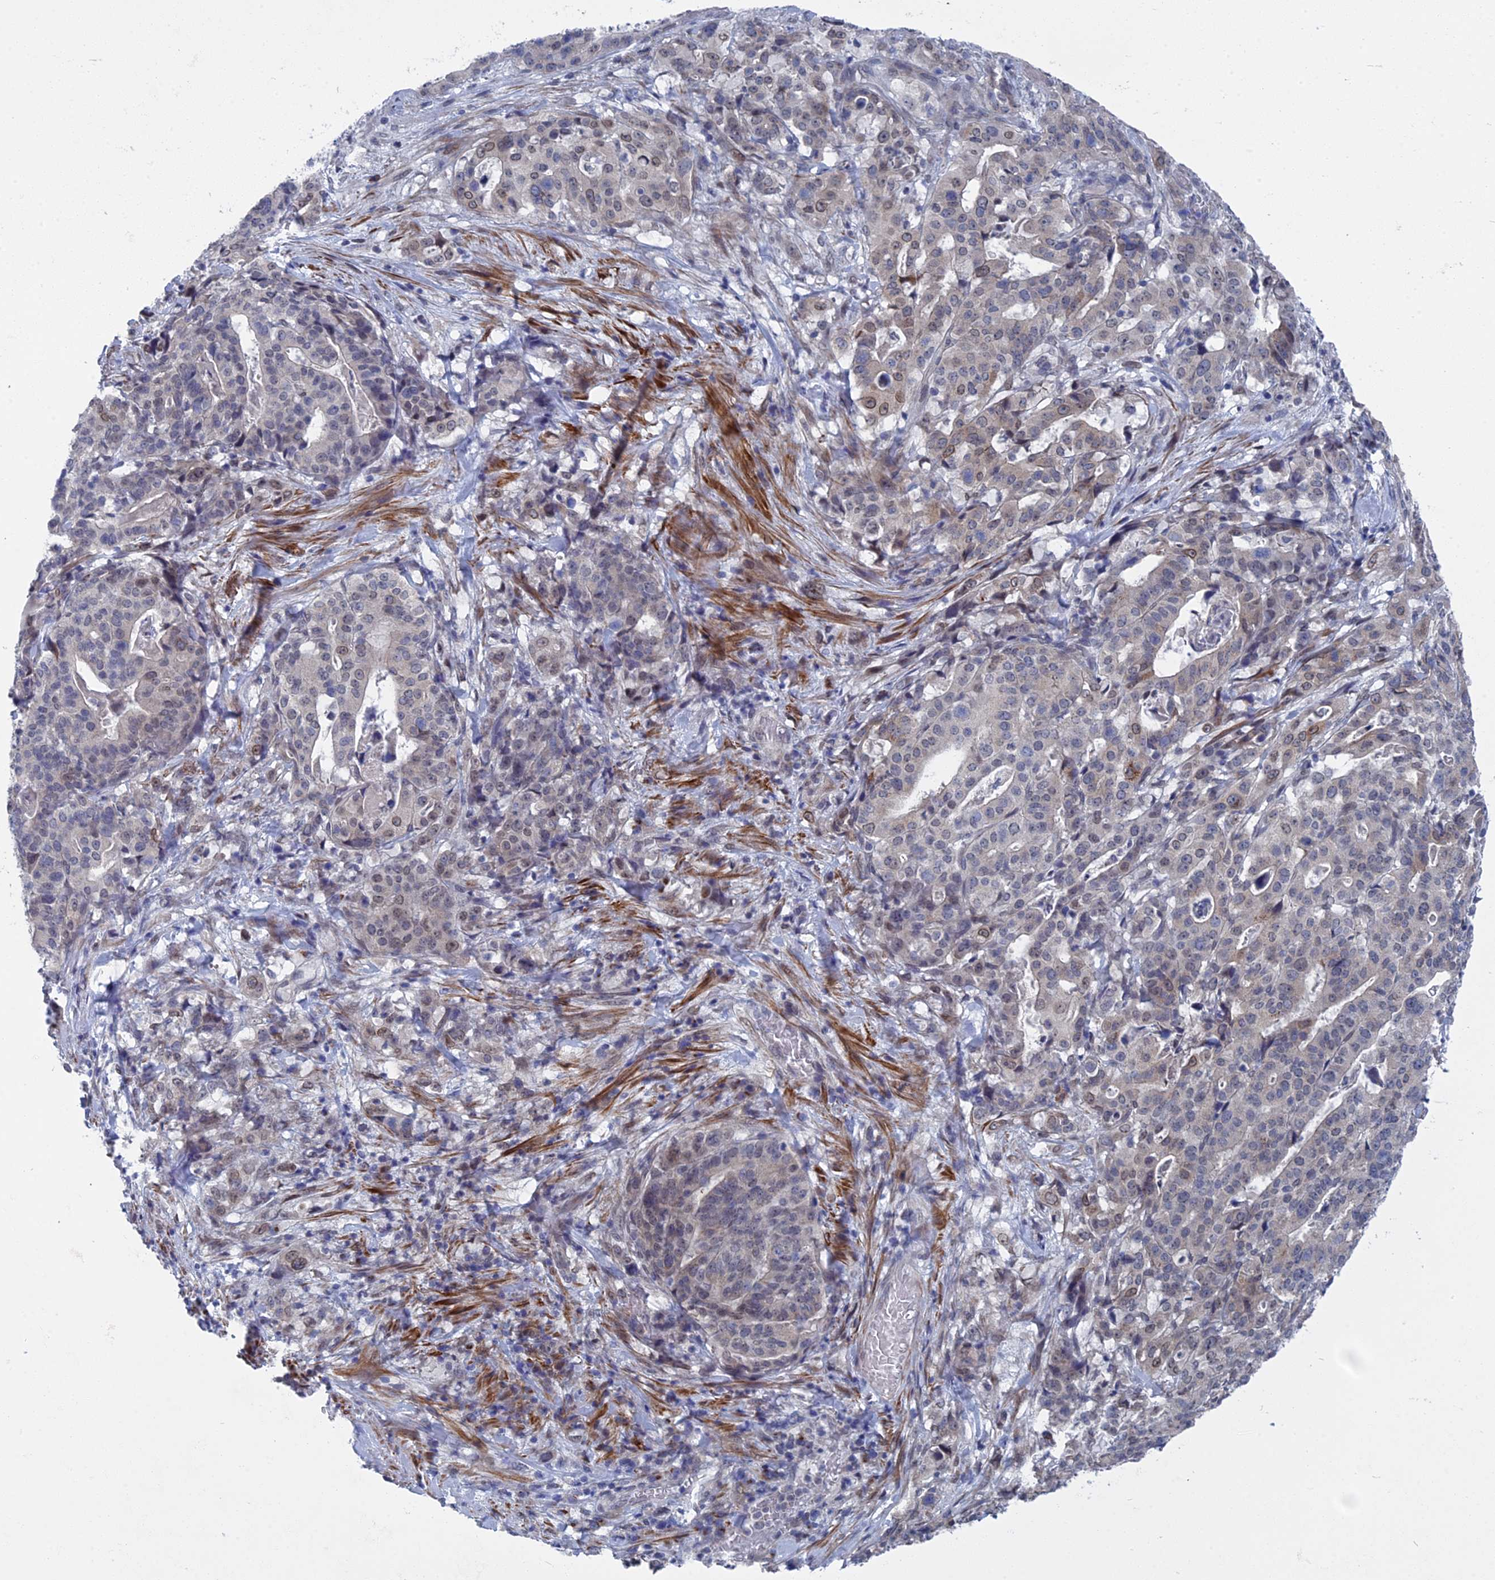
{"staining": {"intensity": "weak", "quantity": "<25%", "location": "nuclear"}, "tissue": "stomach cancer", "cell_type": "Tumor cells", "image_type": "cancer", "snomed": [{"axis": "morphology", "description": "Adenocarcinoma, NOS"}, {"axis": "topography", "description": "Stomach"}], "caption": "A high-resolution photomicrograph shows immunohistochemistry staining of stomach cancer, which displays no significant expression in tumor cells.", "gene": "MTRF1", "patient": {"sex": "male", "age": 48}}